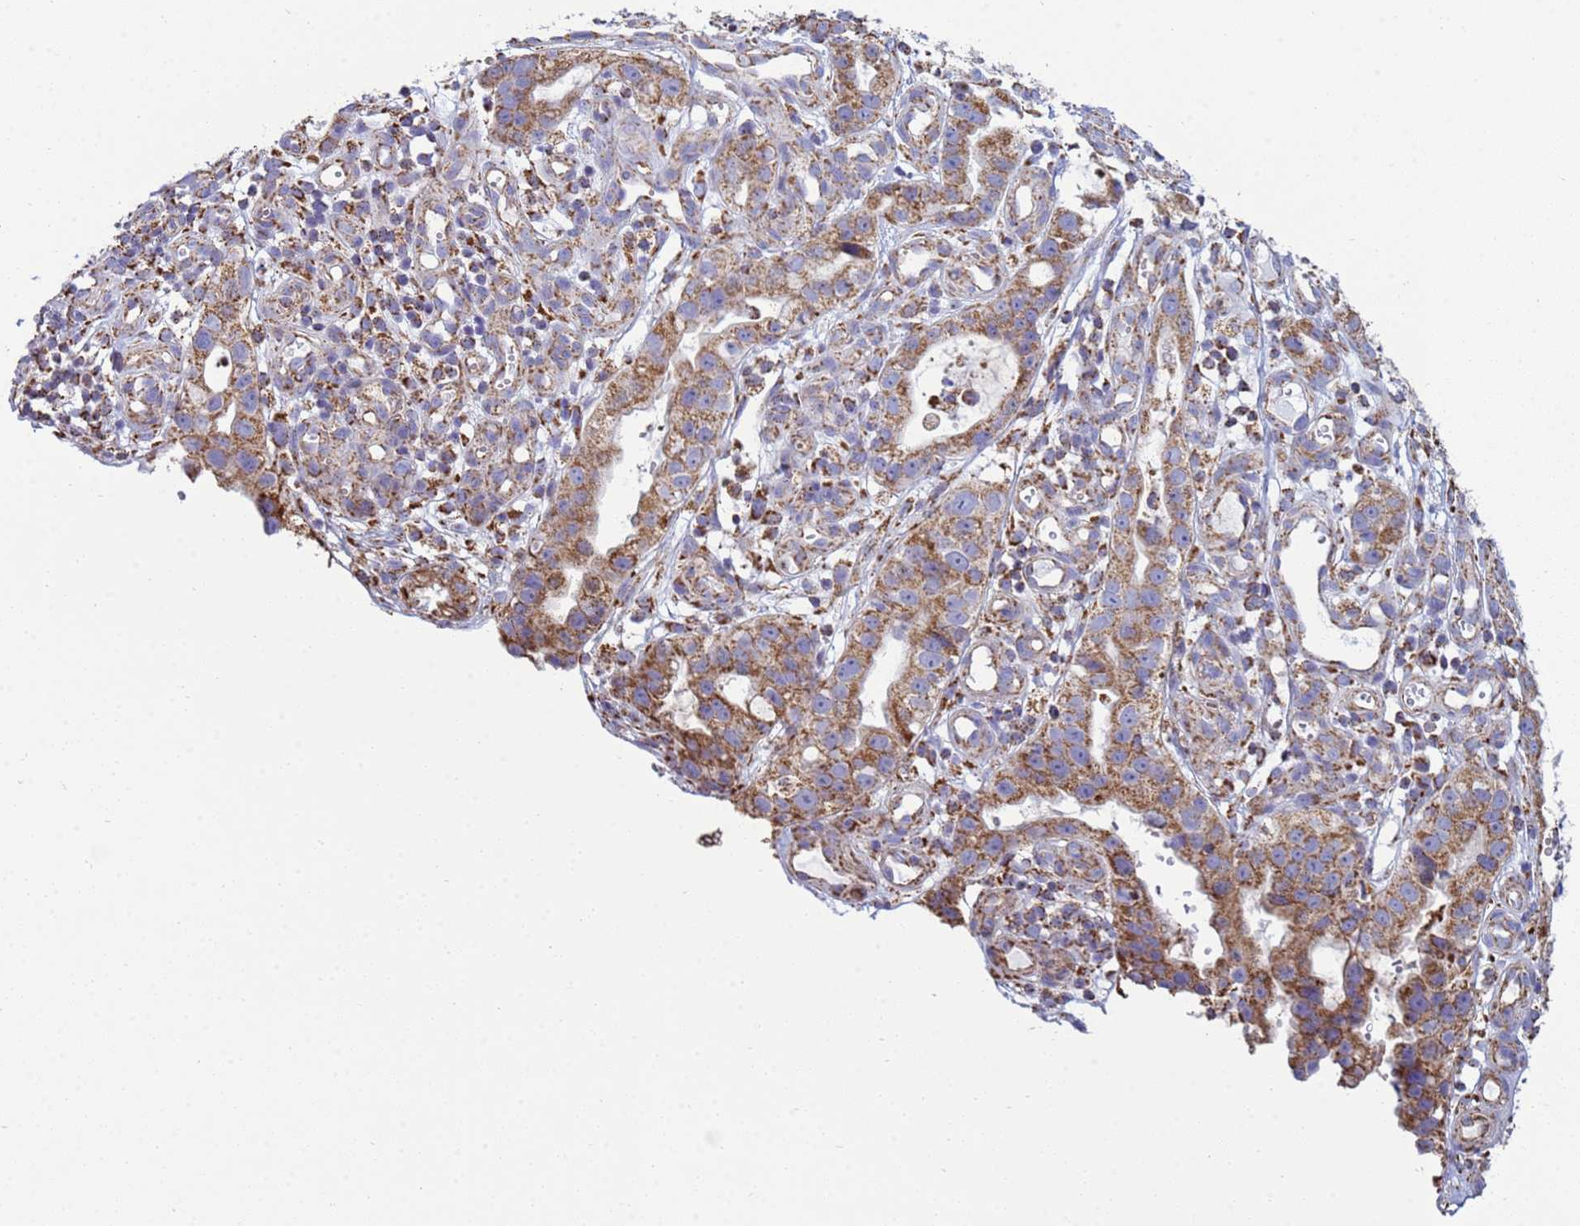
{"staining": {"intensity": "moderate", "quantity": ">75%", "location": "cytoplasmic/membranous"}, "tissue": "stomach cancer", "cell_type": "Tumor cells", "image_type": "cancer", "snomed": [{"axis": "morphology", "description": "Adenocarcinoma, NOS"}, {"axis": "topography", "description": "Stomach"}], "caption": "Tumor cells display moderate cytoplasmic/membranous positivity in approximately >75% of cells in stomach cancer.", "gene": "COQ4", "patient": {"sex": "male", "age": 55}}